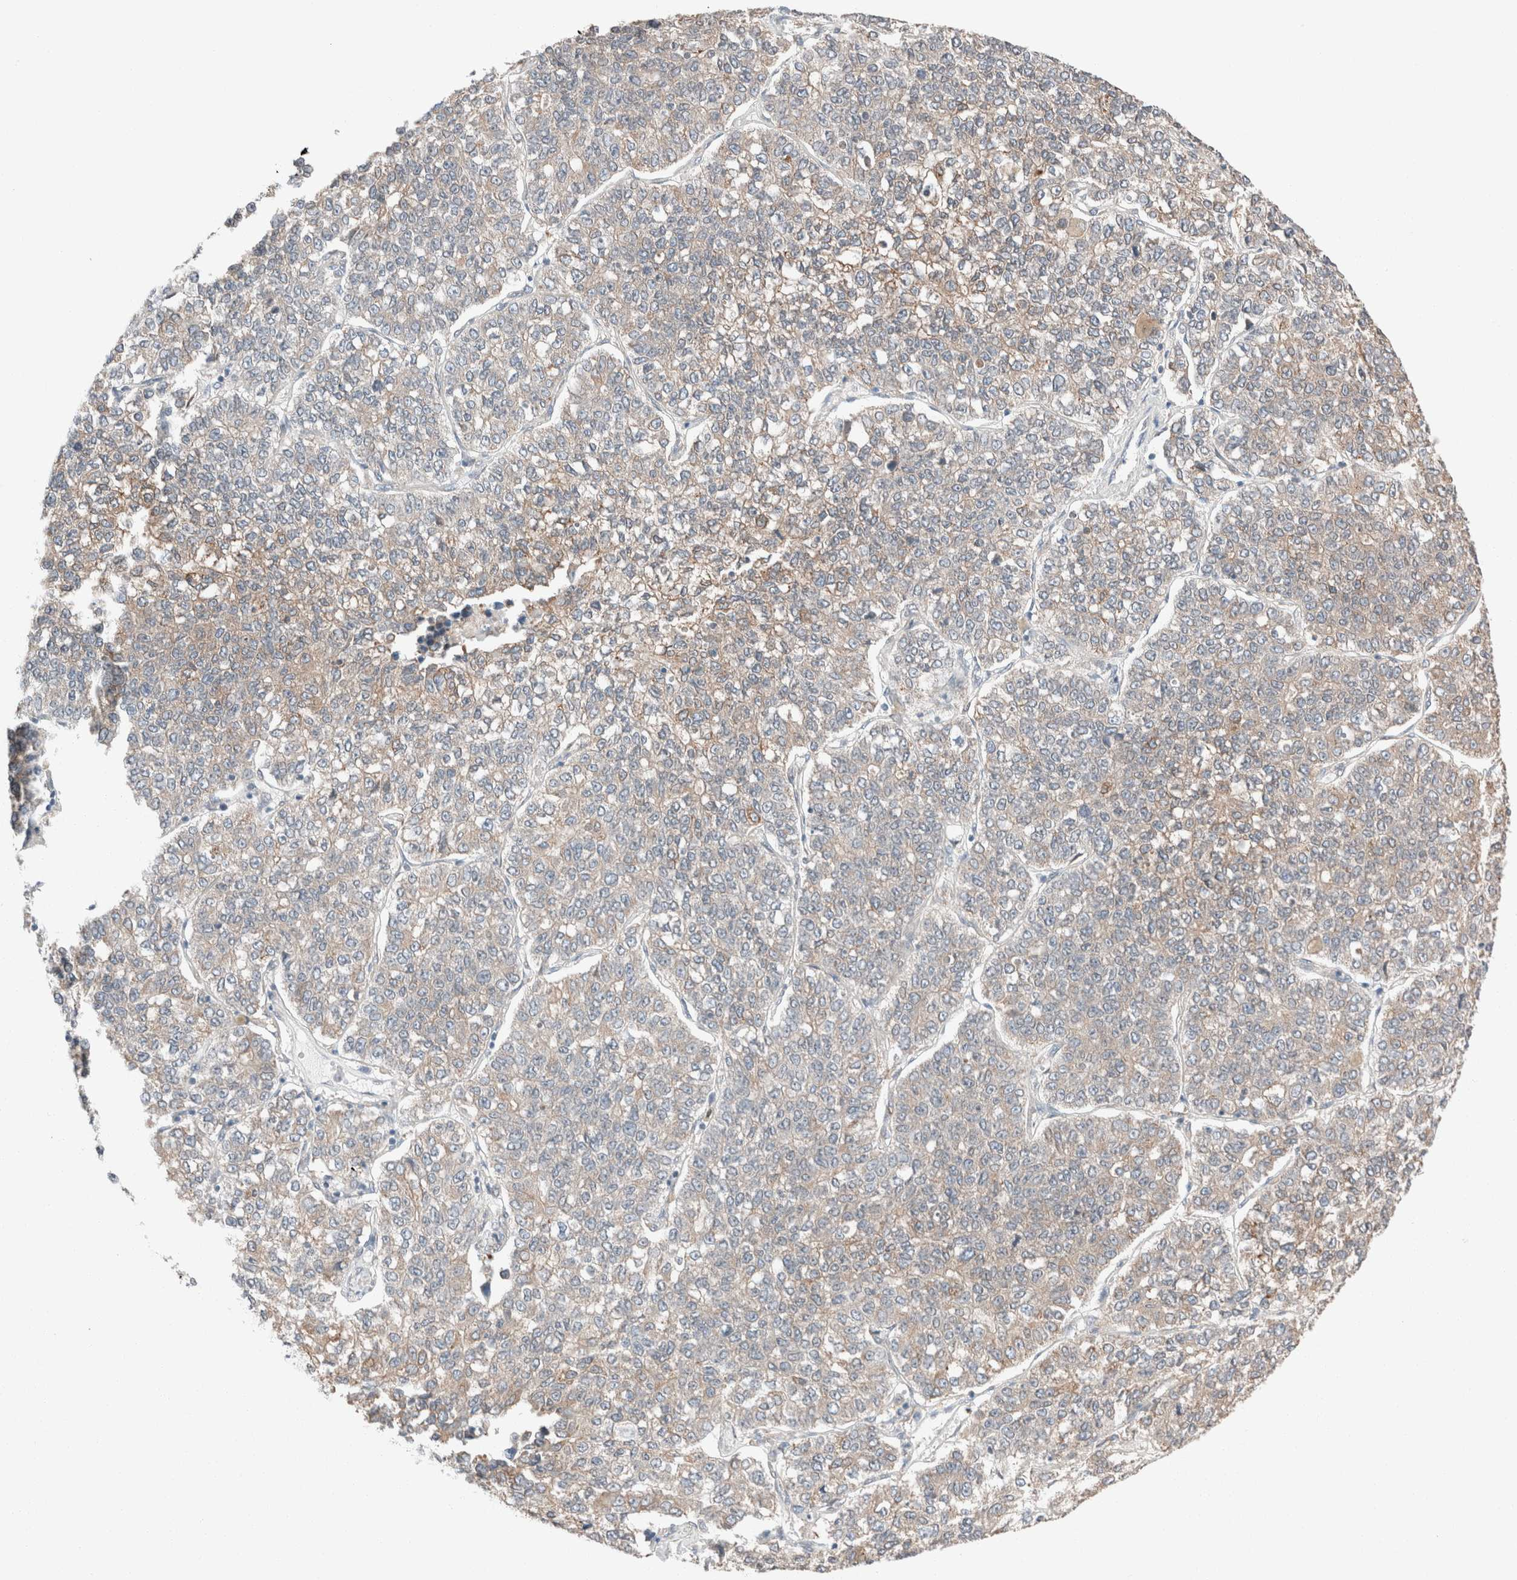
{"staining": {"intensity": "weak", "quantity": "<25%", "location": "cytoplasmic/membranous"}, "tissue": "lung cancer", "cell_type": "Tumor cells", "image_type": "cancer", "snomed": [{"axis": "morphology", "description": "Adenocarcinoma, NOS"}, {"axis": "topography", "description": "Lung"}], "caption": "A histopathology image of human lung adenocarcinoma is negative for staining in tumor cells. (Stains: DAB (3,3'-diaminobenzidine) IHC with hematoxylin counter stain, Microscopy: brightfield microscopy at high magnification).", "gene": "PCM1", "patient": {"sex": "male", "age": 49}}